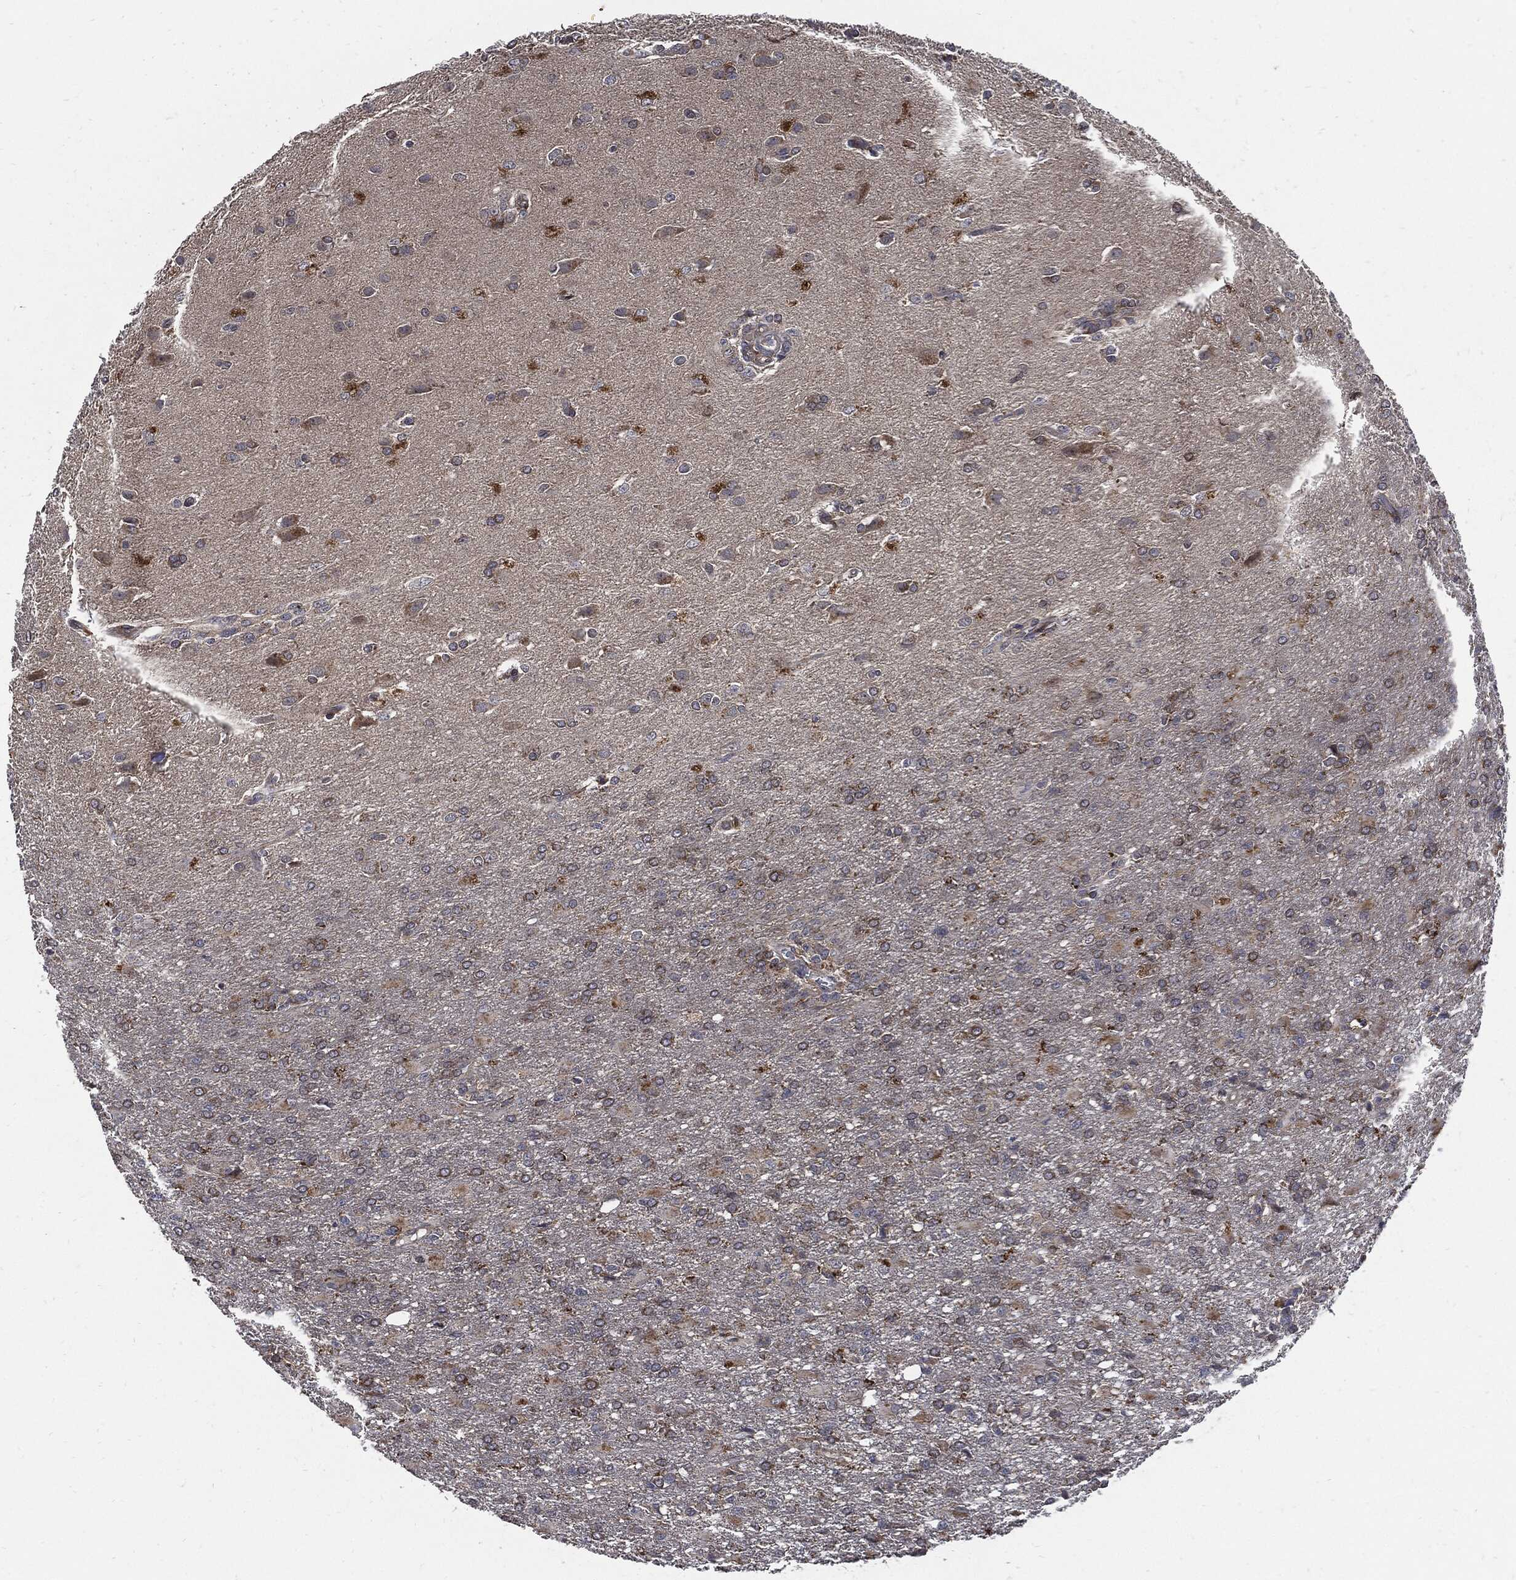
{"staining": {"intensity": "moderate", "quantity": "<25%", "location": "cytoplasmic/membranous"}, "tissue": "glioma", "cell_type": "Tumor cells", "image_type": "cancer", "snomed": [{"axis": "morphology", "description": "Glioma, malignant, High grade"}, {"axis": "topography", "description": "Brain"}], "caption": "Human glioma stained with a brown dye shows moderate cytoplasmic/membranous positive positivity in approximately <25% of tumor cells.", "gene": "SLC31A2", "patient": {"sex": "male", "age": 68}}